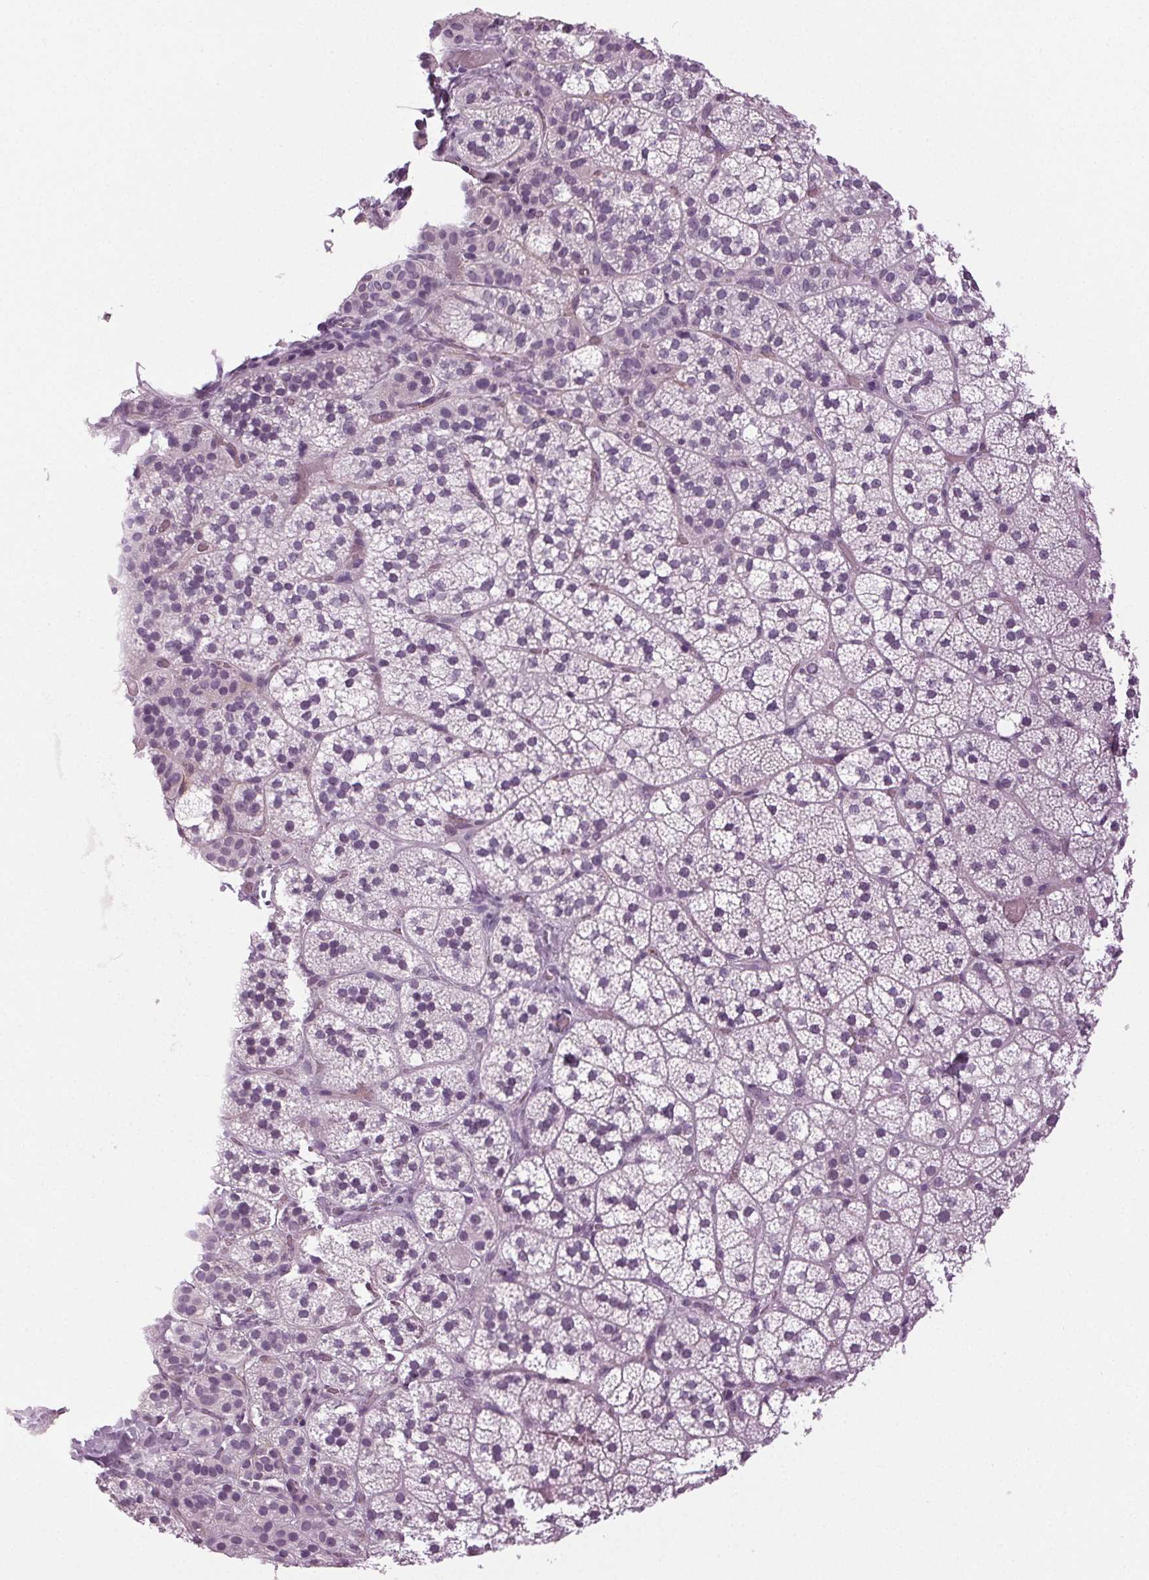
{"staining": {"intensity": "negative", "quantity": "none", "location": "none"}, "tissue": "adrenal gland", "cell_type": "Glandular cells", "image_type": "normal", "snomed": [{"axis": "morphology", "description": "Normal tissue, NOS"}, {"axis": "topography", "description": "Adrenal gland"}], "caption": "Protein analysis of unremarkable adrenal gland reveals no significant staining in glandular cells. Brightfield microscopy of immunohistochemistry (IHC) stained with DAB (3,3'-diaminobenzidine) (brown) and hematoxylin (blue), captured at high magnification.", "gene": "DNAH12", "patient": {"sex": "male", "age": 53}}